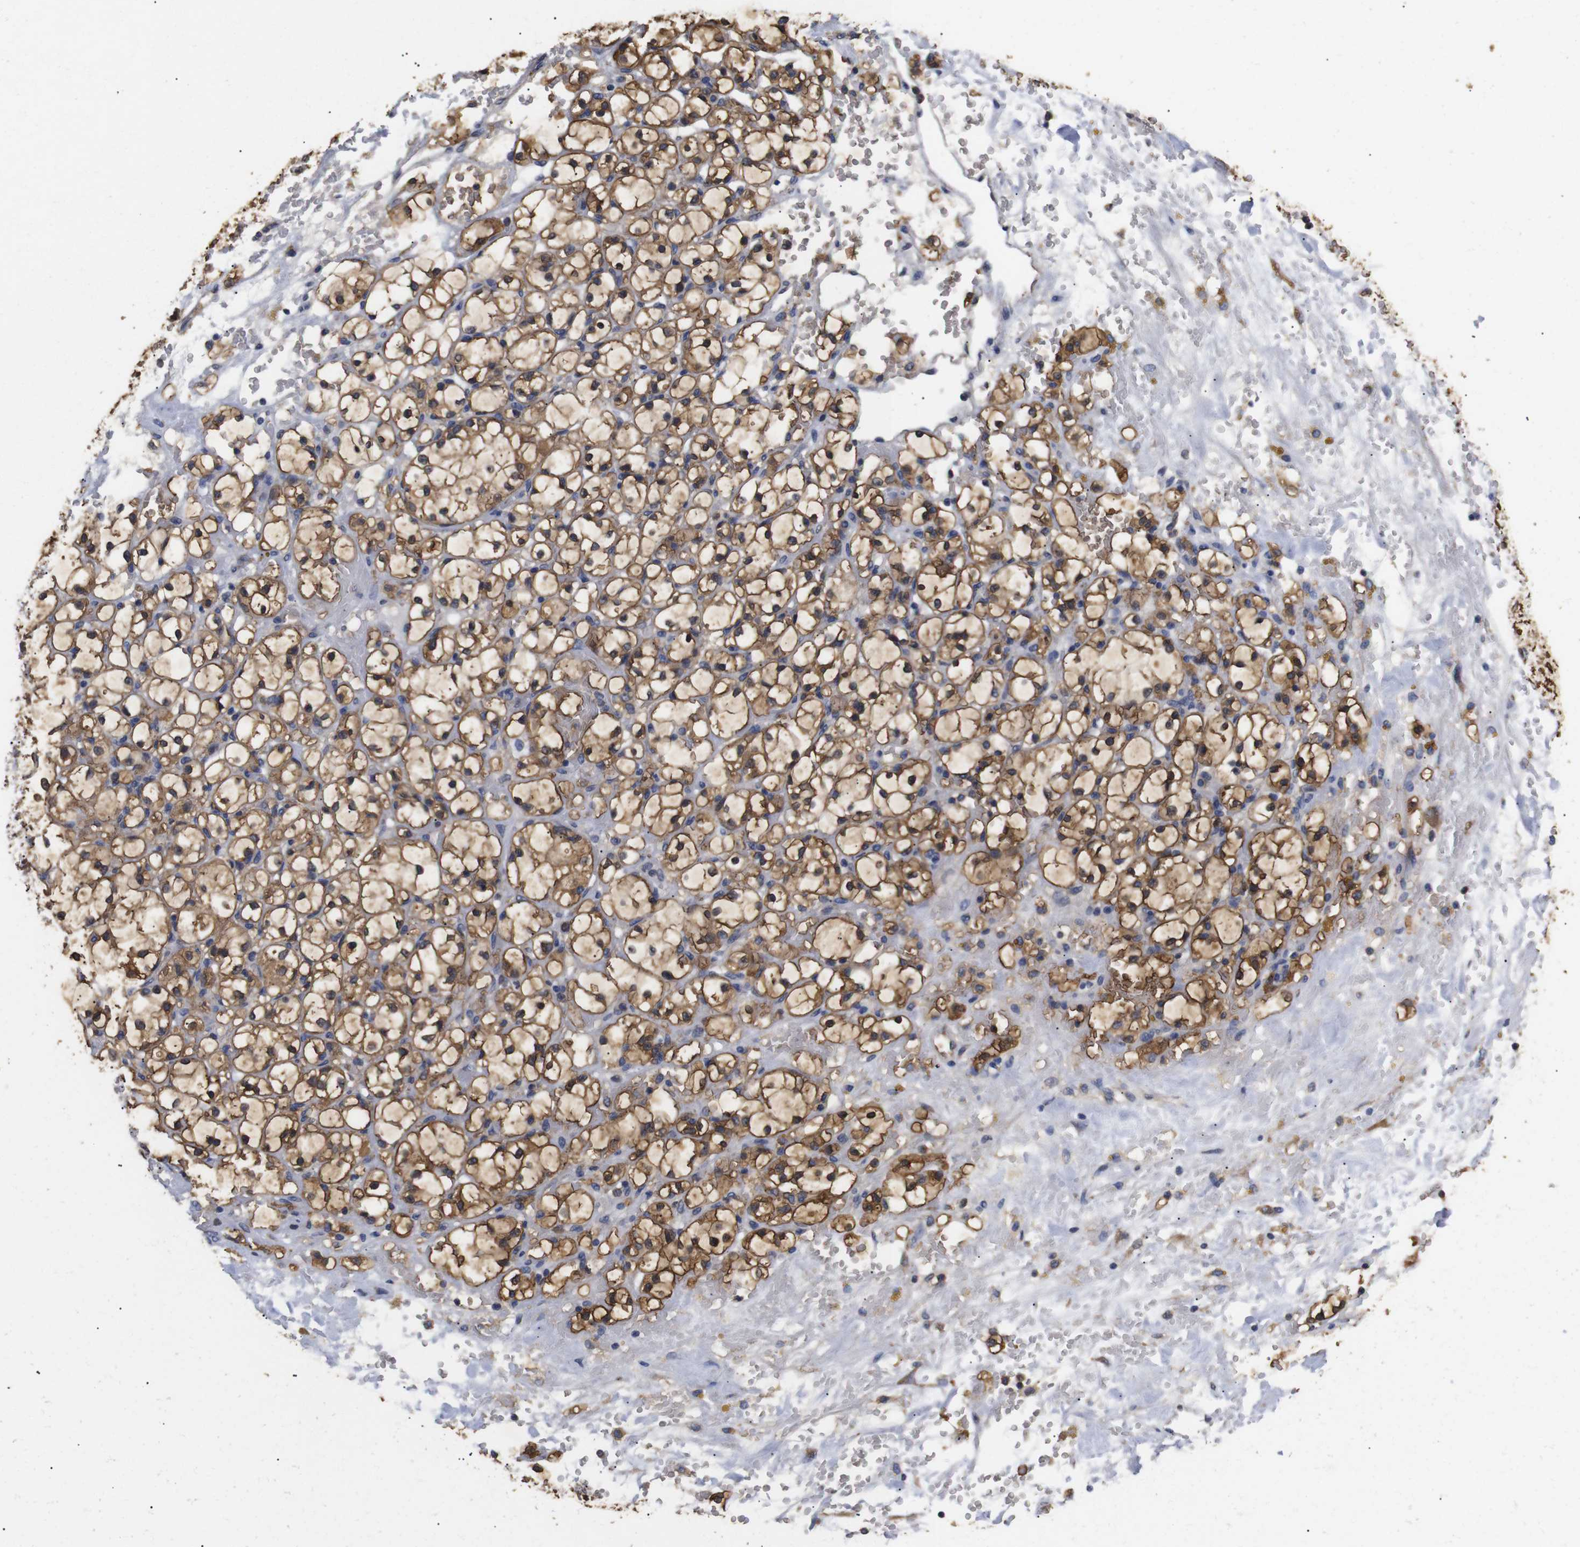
{"staining": {"intensity": "moderate", "quantity": ">75%", "location": "cytoplasmic/membranous,nuclear"}, "tissue": "renal cancer", "cell_type": "Tumor cells", "image_type": "cancer", "snomed": [{"axis": "morphology", "description": "Adenocarcinoma, NOS"}, {"axis": "topography", "description": "Kidney"}], "caption": "The photomicrograph reveals staining of adenocarcinoma (renal), revealing moderate cytoplasmic/membranous and nuclear protein positivity (brown color) within tumor cells.", "gene": "LRRCC1", "patient": {"sex": "male", "age": 61}}